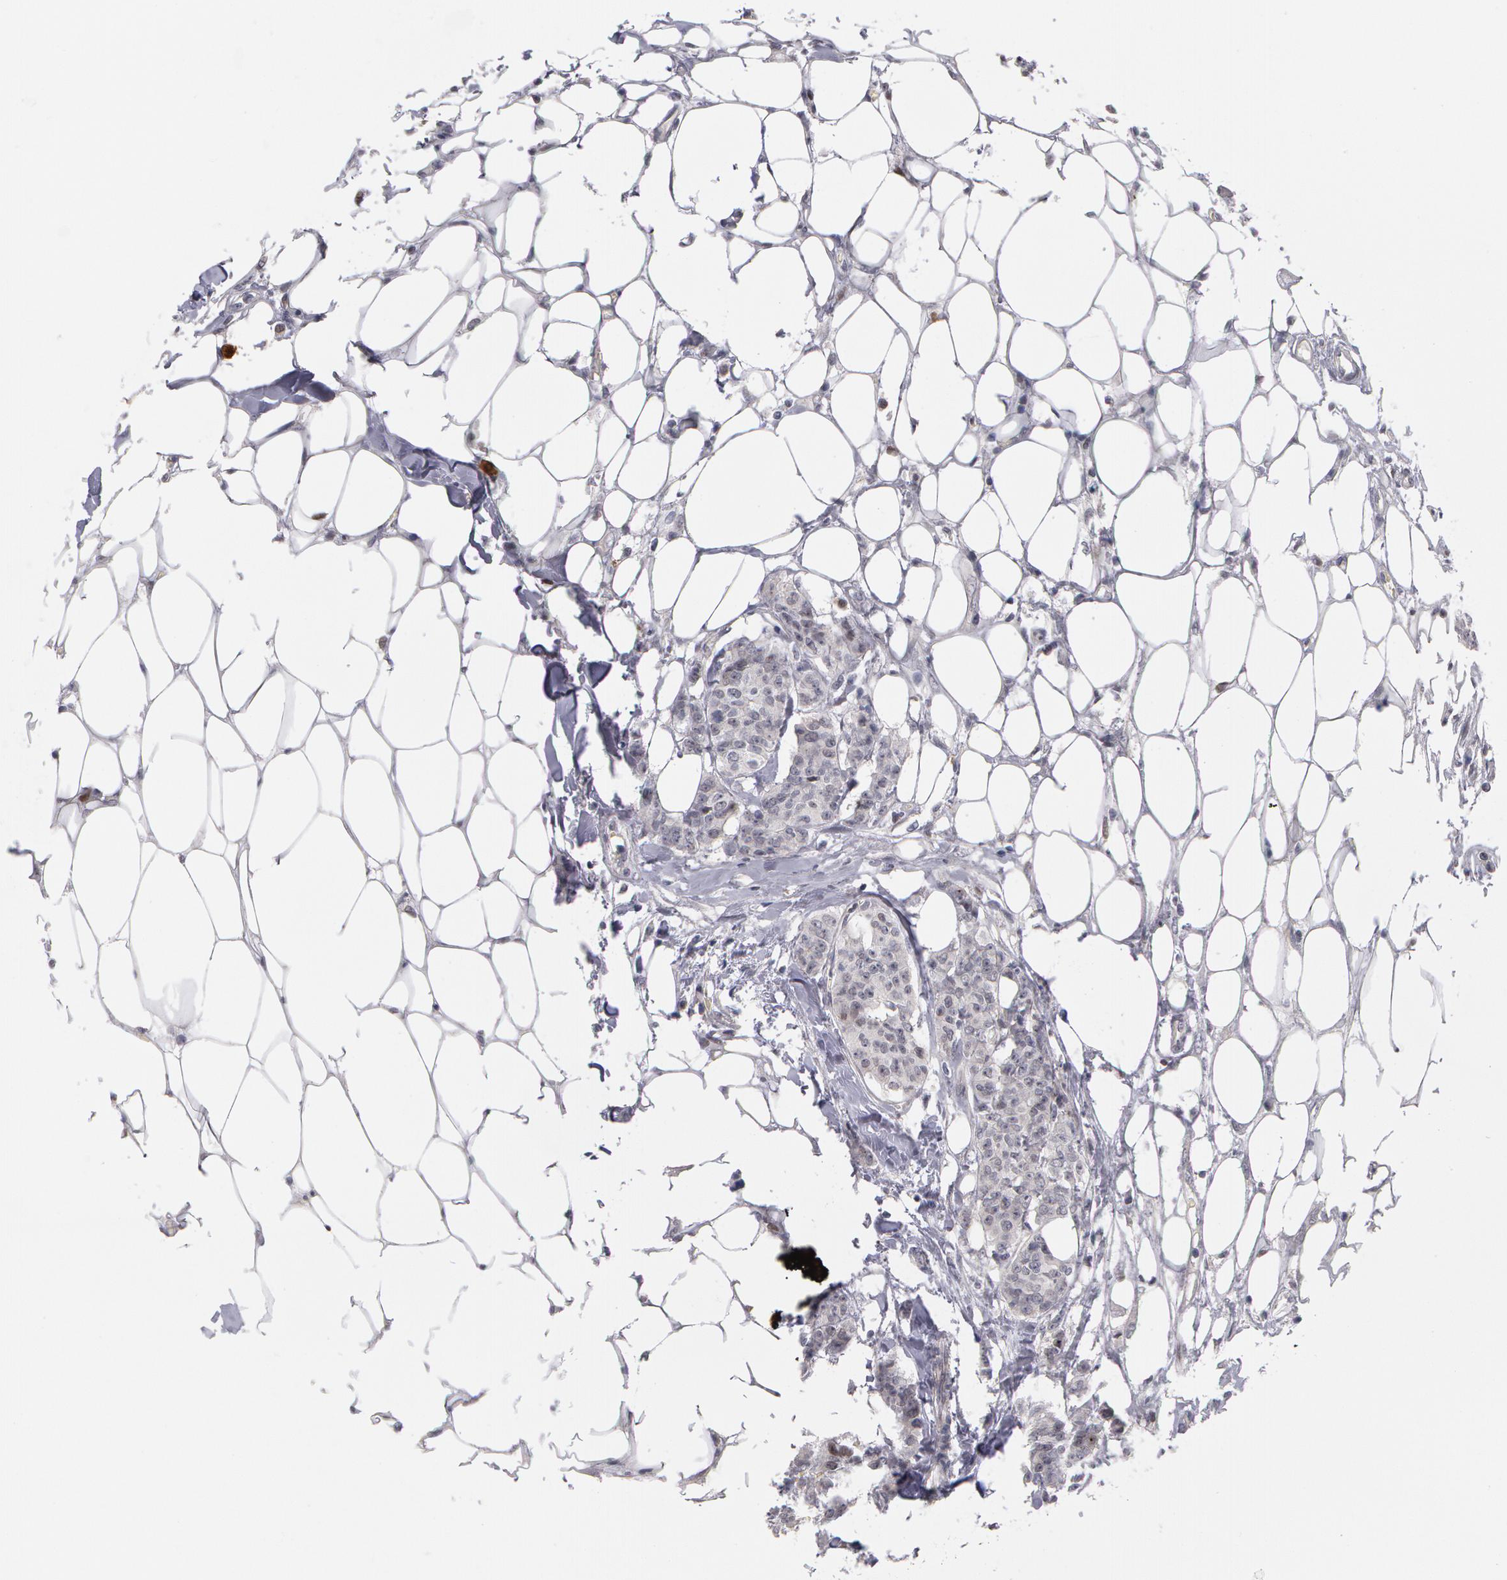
{"staining": {"intensity": "negative", "quantity": "none", "location": "none"}, "tissue": "breast cancer", "cell_type": "Tumor cells", "image_type": "cancer", "snomed": [{"axis": "morphology", "description": "Duct carcinoma"}, {"axis": "topography", "description": "Breast"}], "caption": "DAB (3,3'-diaminobenzidine) immunohistochemical staining of breast cancer (invasive ductal carcinoma) shows no significant expression in tumor cells.", "gene": "PRICKLE1", "patient": {"sex": "female", "age": 40}}